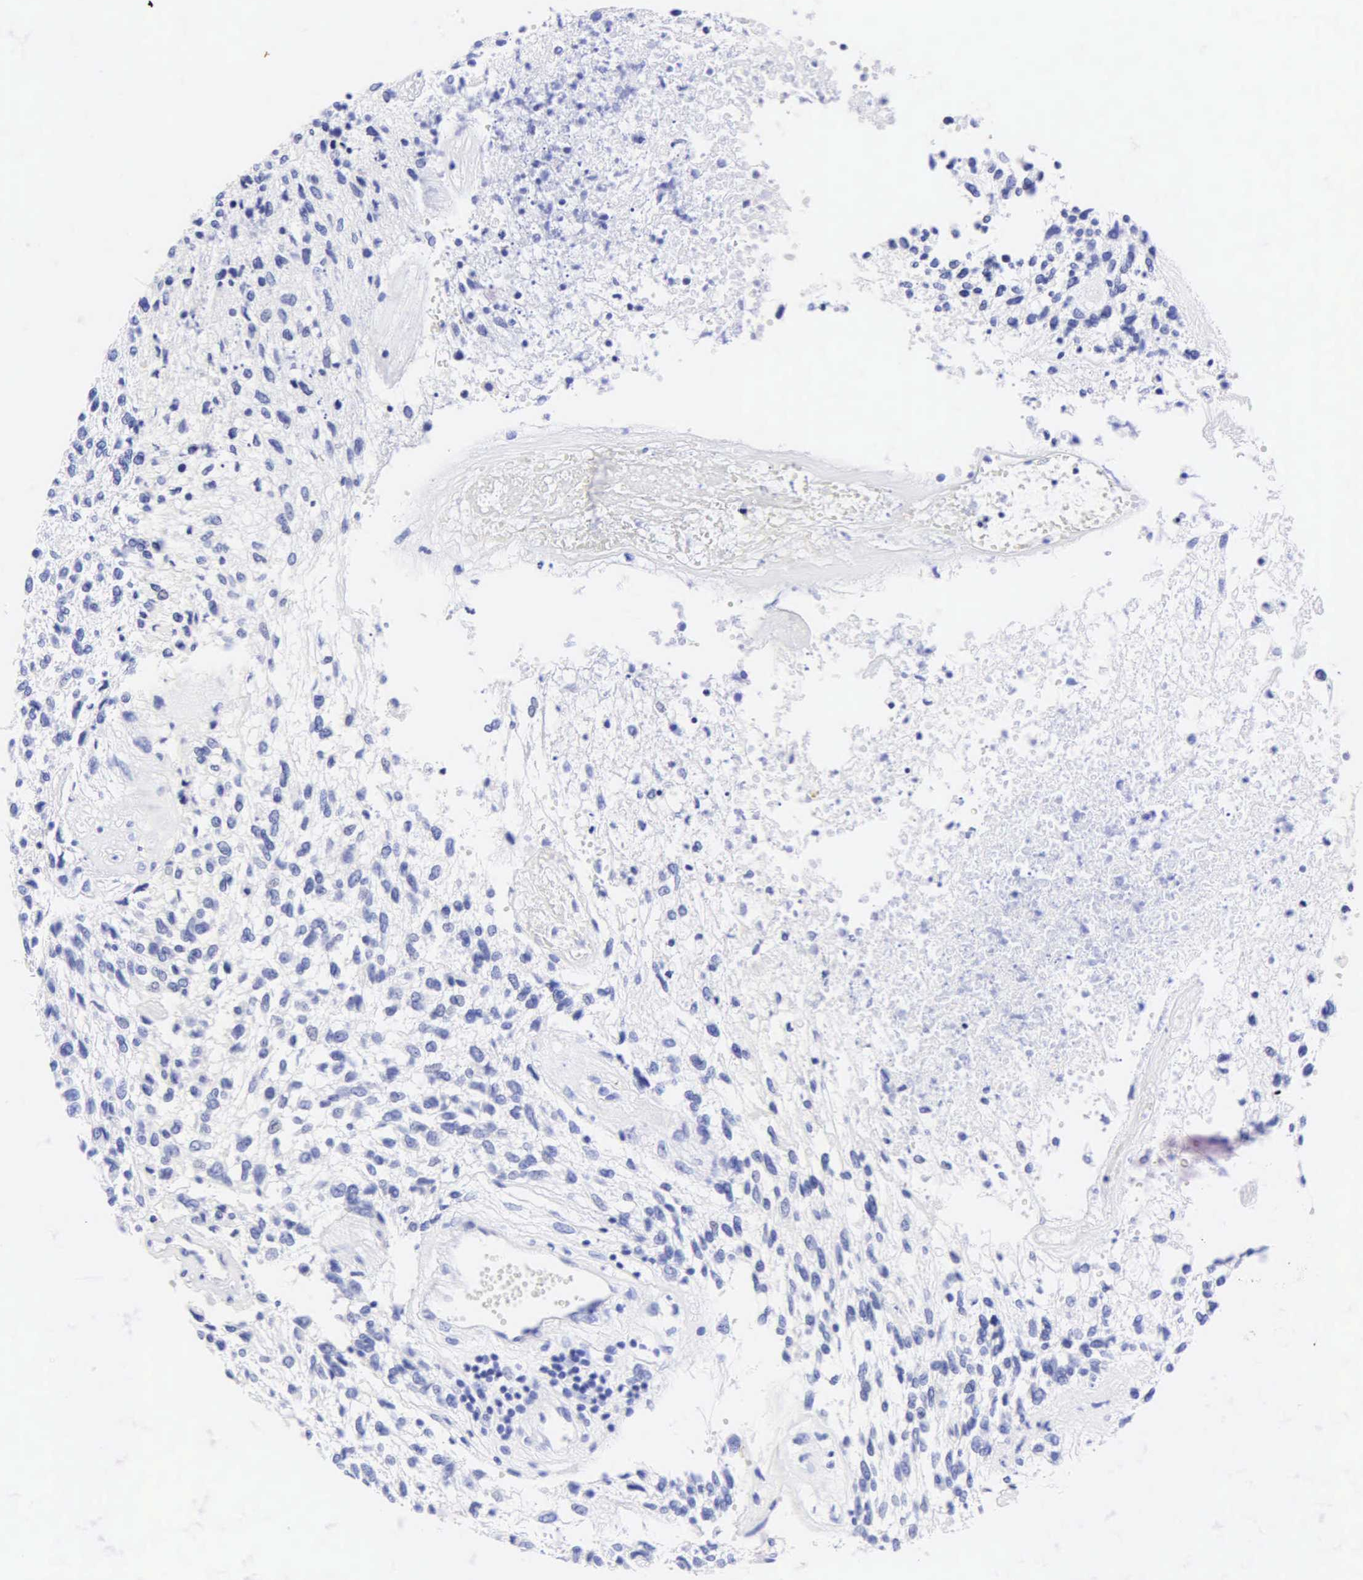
{"staining": {"intensity": "negative", "quantity": "none", "location": "none"}, "tissue": "glioma", "cell_type": "Tumor cells", "image_type": "cancer", "snomed": [{"axis": "morphology", "description": "Glioma, malignant, High grade"}, {"axis": "topography", "description": "Brain"}], "caption": "Photomicrograph shows no significant protein expression in tumor cells of malignant glioma (high-grade). Brightfield microscopy of immunohistochemistry (IHC) stained with DAB (3,3'-diaminobenzidine) (brown) and hematoxylin (blue), captured at high magnification.", "gene": "KRT20", "patient": {"sex": "male", "age": 77}}